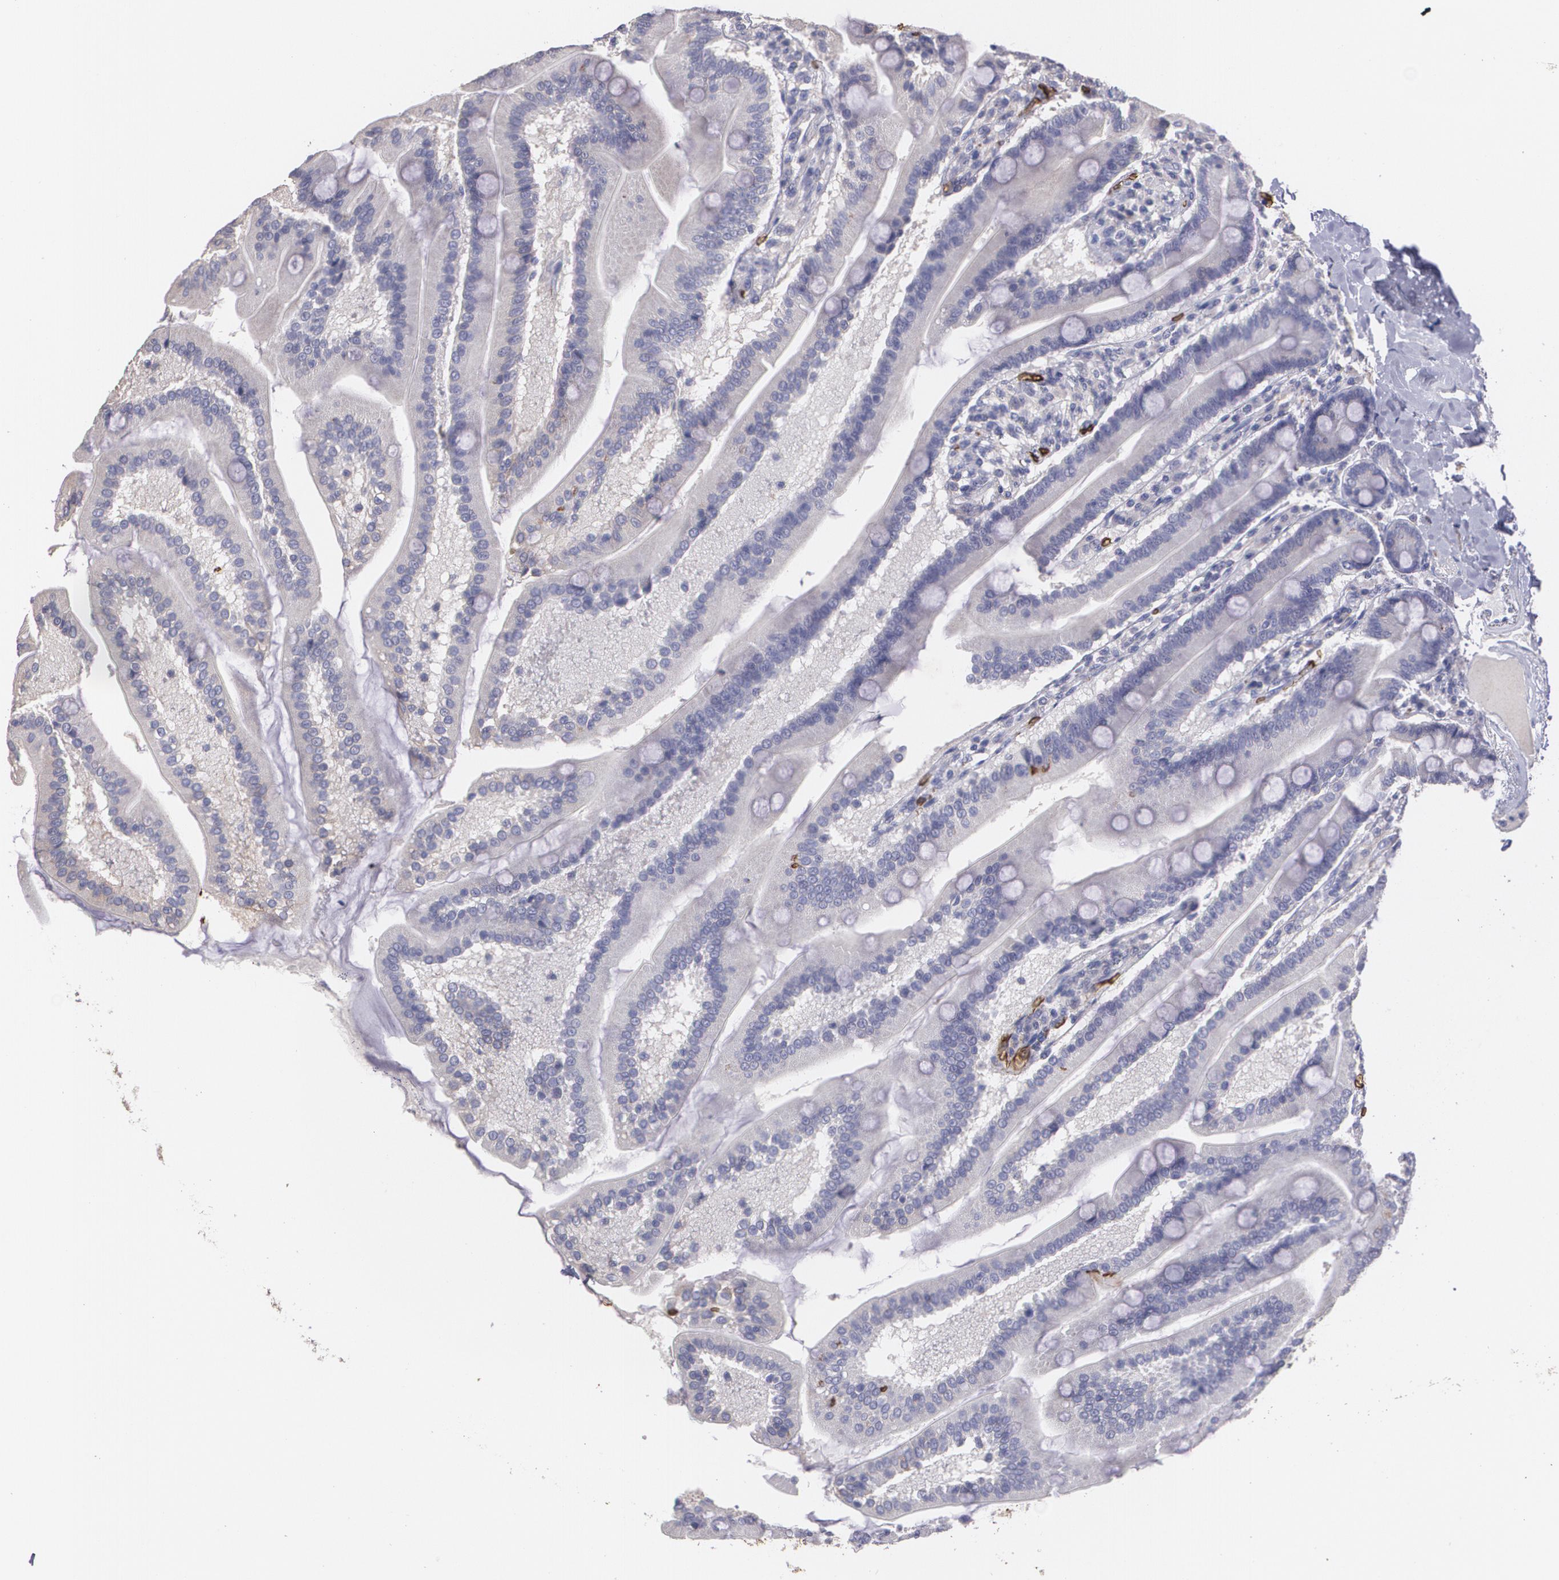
{"staining": {"intensity": "weak", "quantity": ">75%", "location": "cytoplasmic/membranous"}, "tissue": "duodenum", "cell_type": "Glandular cells", "image_type": "normal", "snomed": [{"axis": "morphology", "description": "Normal tissue, NOS"}, {"axis": "topography", "description": "Duodenum"}], "caption": "Immunohistochemical staining of benign human duodenum demonstrates weak cytoplasmic/membranous protein staining in about >75% of glandular cells.", "gene": "SLC2A1", "patient": {"sex": "female", "age": 64}}